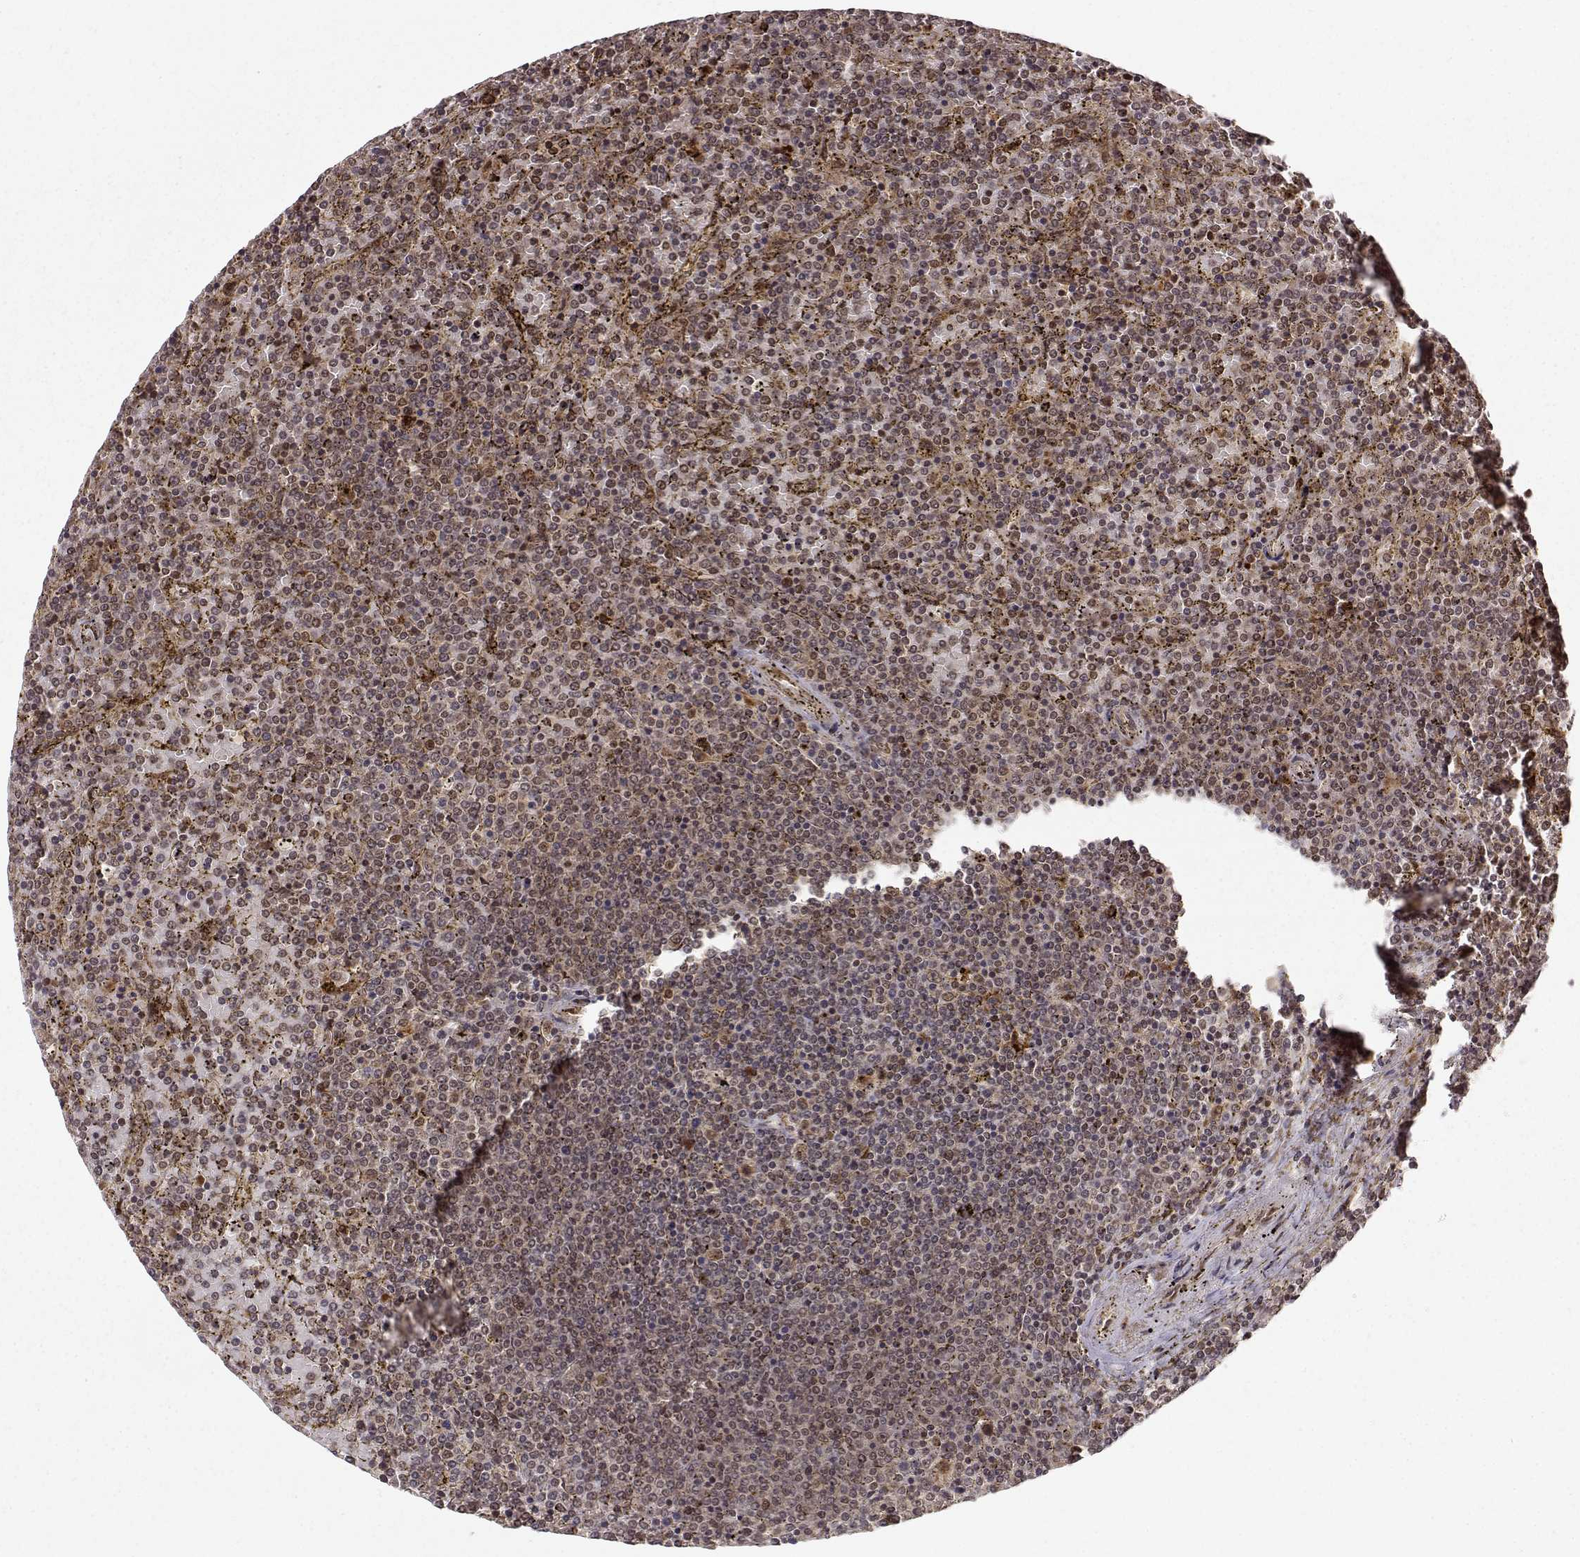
{"staining": {"intensity": "weak", "quantity": ">75%", "location": "cytoplasmic/membranous,nuclear"}, "tissue": "lymphoma", "cell_type": "Tumor cells", "image_type": "cancer", "snomed": [{"axis": "morphology", "description": "Malignant lymphoma, non-Hodgkin's type, Low grade"}, {"axis": "topography", "description": "Spleen"}], "caption": "Immunohistochemical staining of human low-grade malignant lymphoma, non-Hodgkin's type demonstrates weak cytoplasmic/membranous and nuclear protein positivity in approximately >75% of tumor cells.", "gene": "MAEA", "patient": {"sex": "female", "age": 77}}